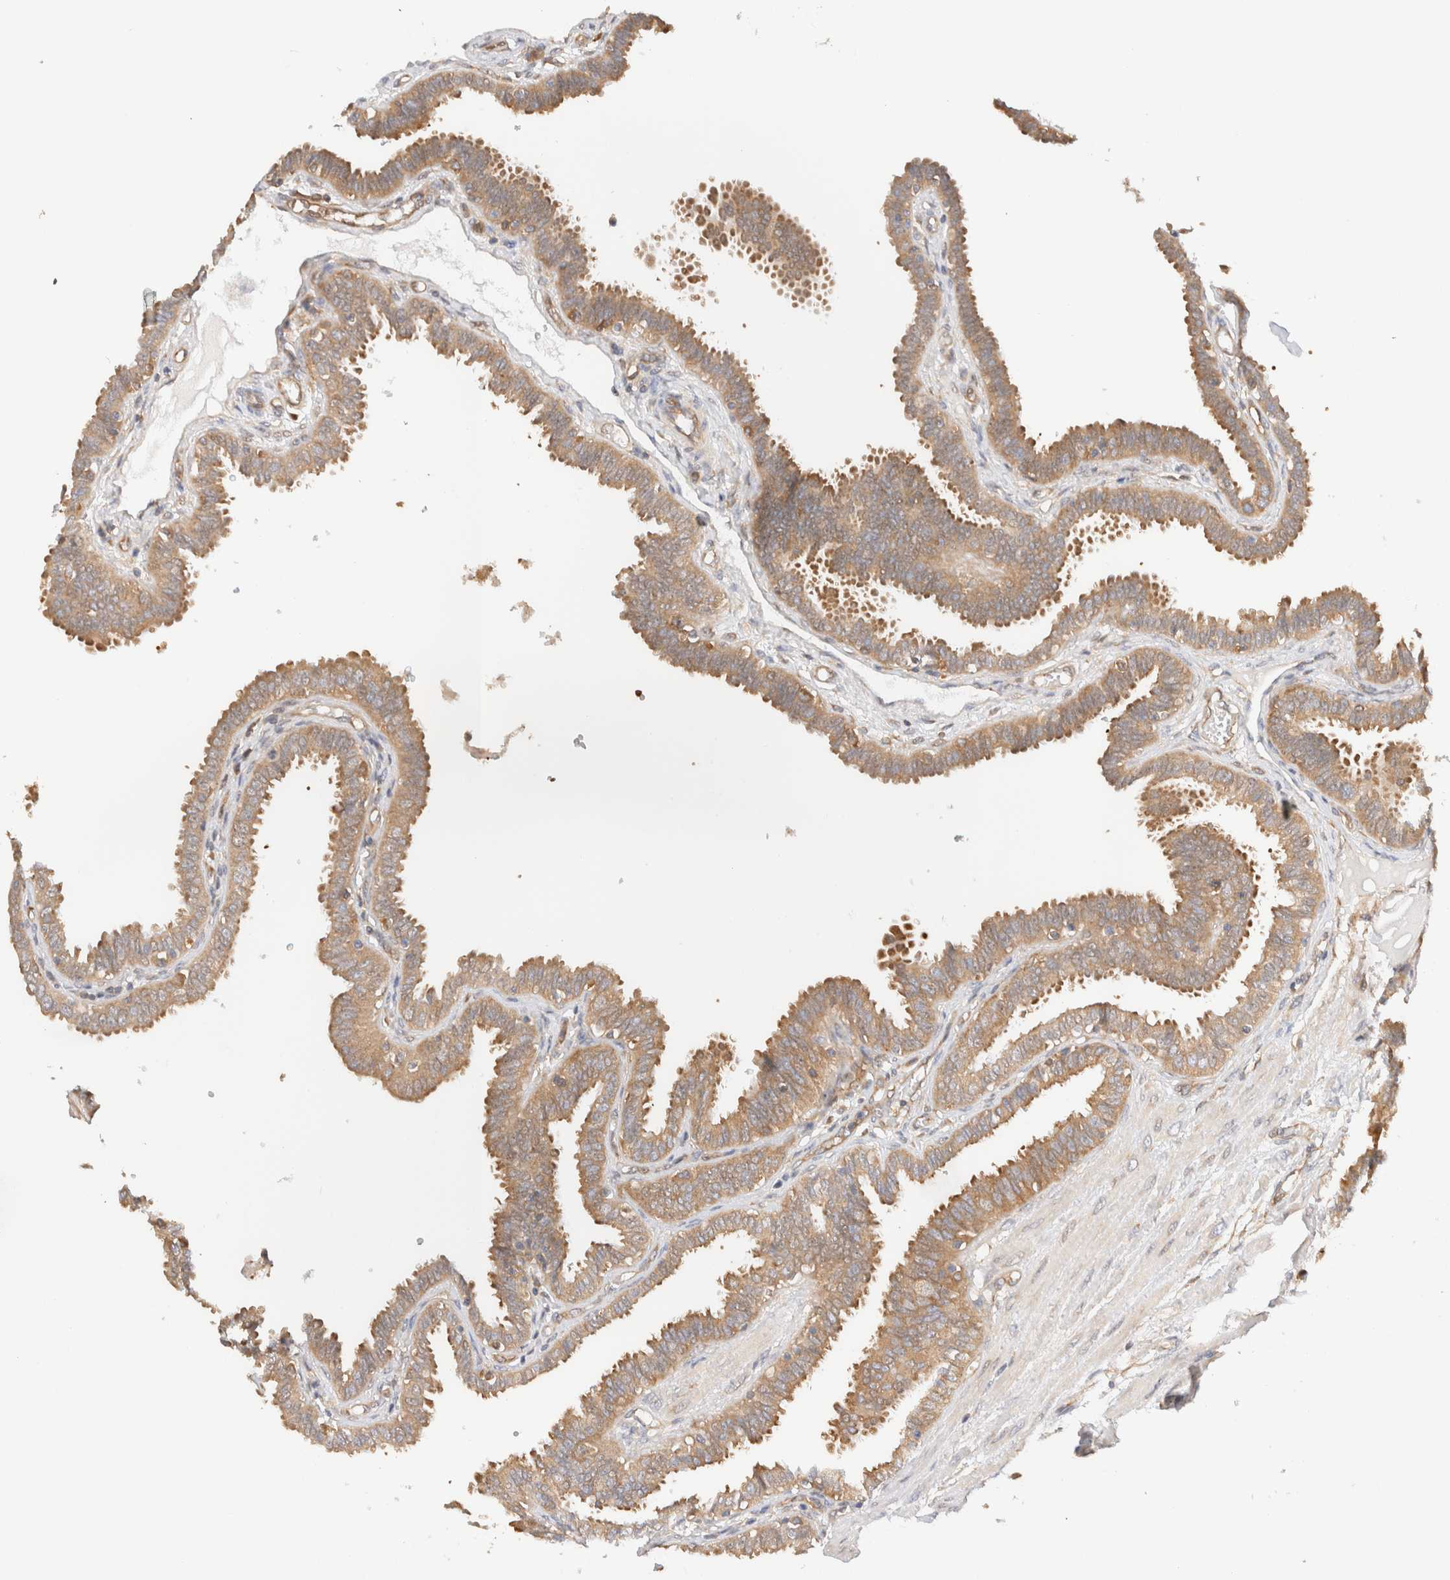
{"staining": {"intensity": "strong", "quantity": ">75%", "location": "cytoplasmic/membranous"}, "tissue": "fallopian tube", "cell_type": "Glandular cells", "image_type": "normal", "snomed": [{"axis": "morphology", "description": "Normal tissue, NOS"}, {"axis": "topography", "description": "Fallopian tube"}], "caption": "Normal fallopian tube exhibits strong cytoplasmic/membranous positivity in approximately >75% of glandular cells.", "gene": "RABEP1", "patient": {"sex": "female", "age": 32}}